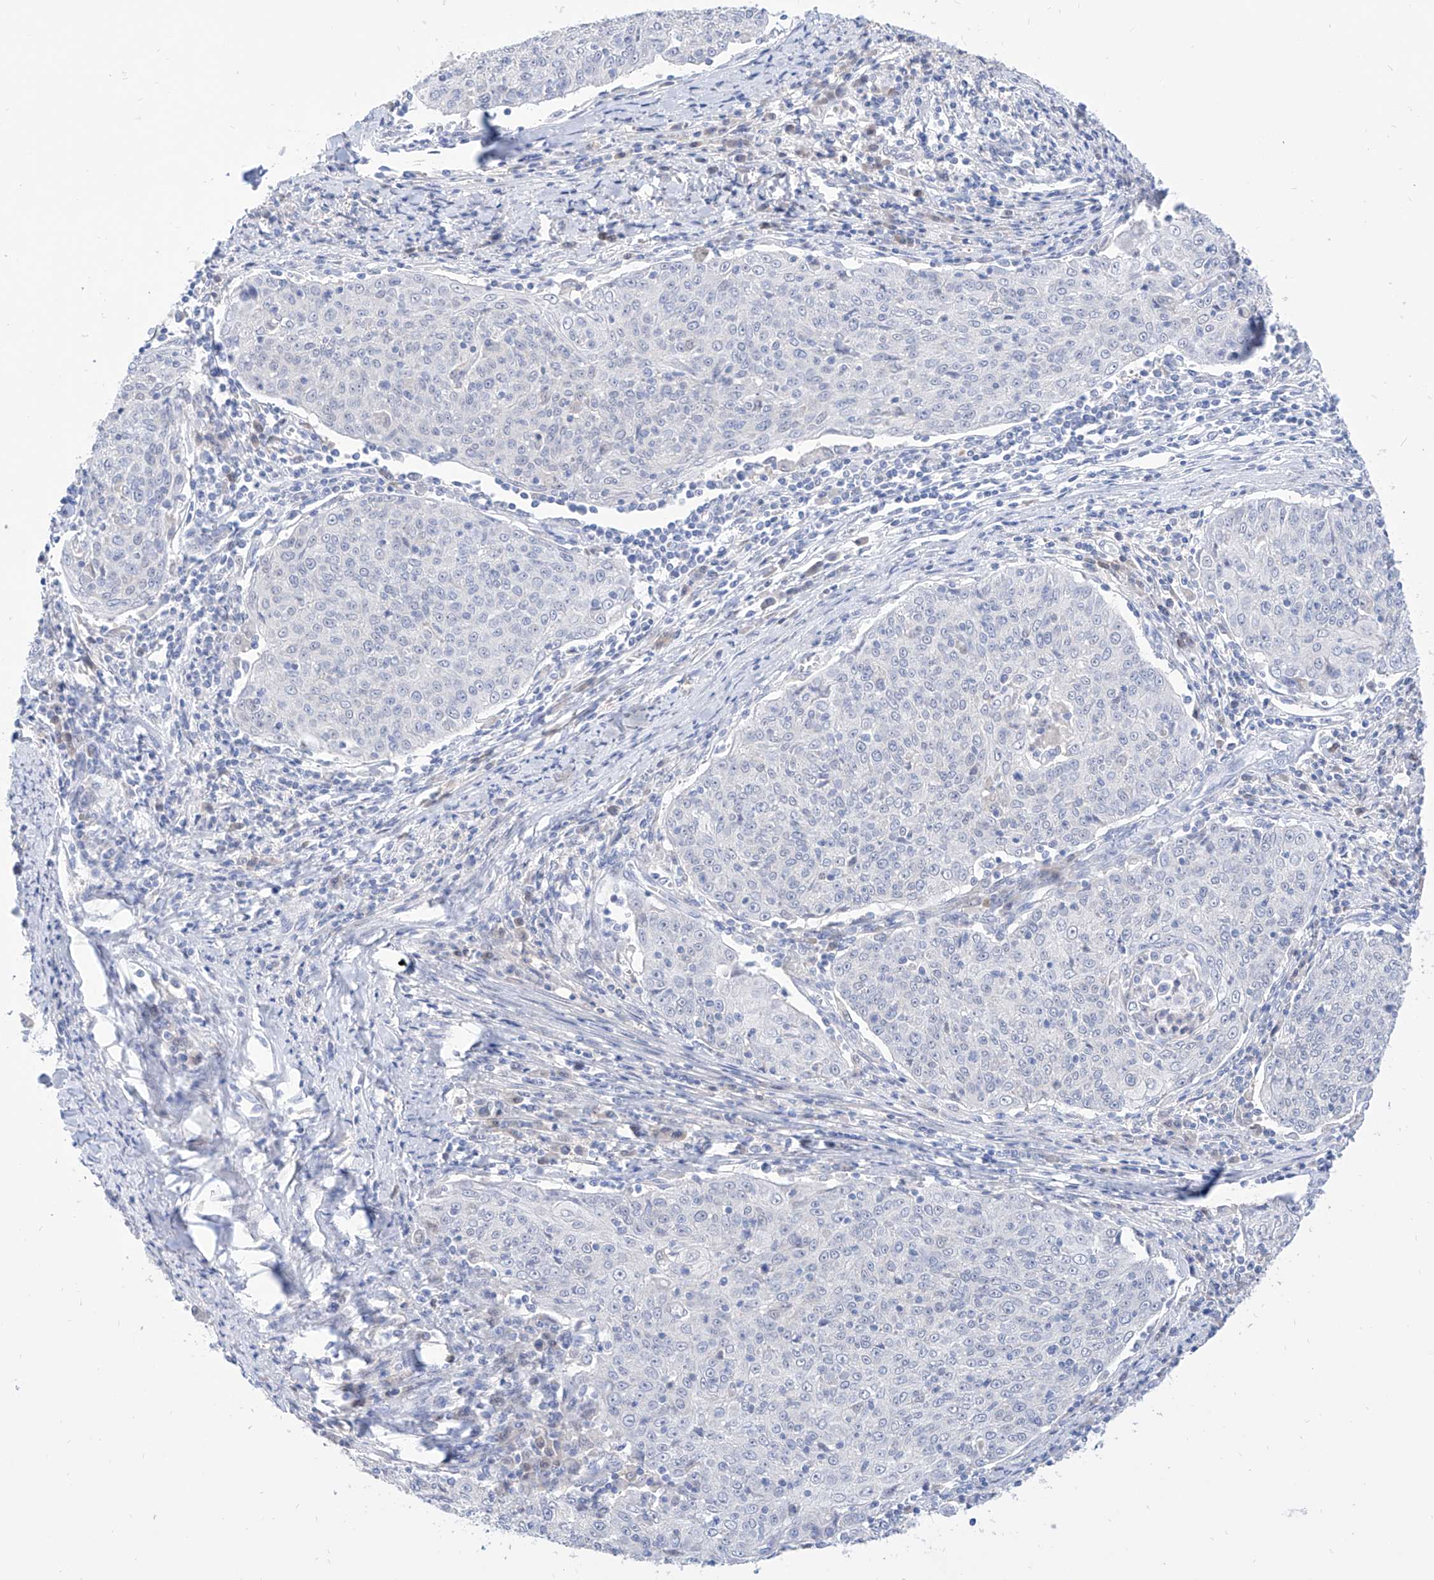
{"staining": {"intensity": "negative", "quantity": "none", "location": "none"}, "tissue": "cervical cancer", "cell_type": "Tumor cells", "image_type": "cancer", "snomed": [{"axis": "morphology", "description": "Squamous cell carcinoma, NOS"}, {"axis": "topography", "description": "Cervix"}], "caption": "The immunohistochemistry (IHC) histopathology image has no significant staining in tumor cells of cervical cancer tissue. Nuclei are stained in blue.", "gene": "PDXK", "patient": {"sex": "female", "age": 48}}